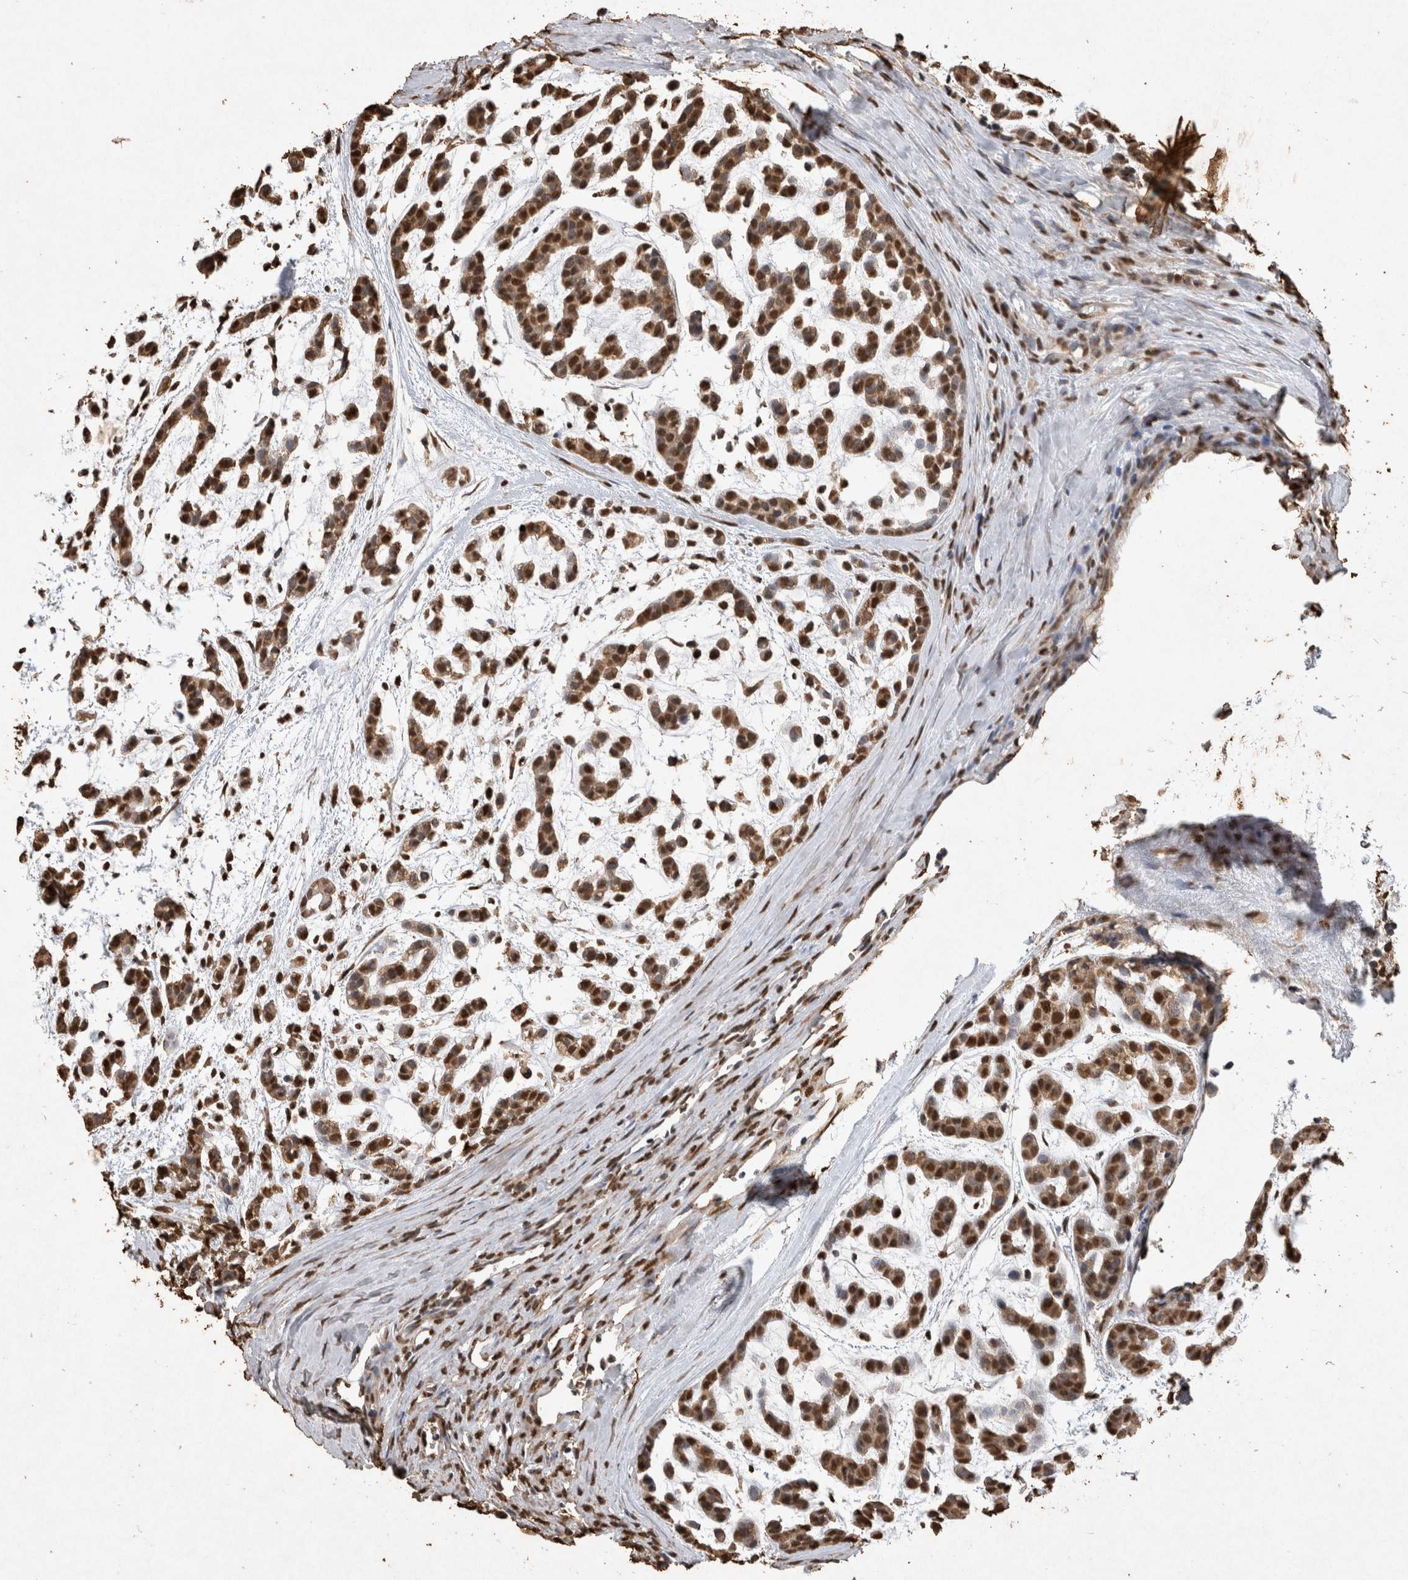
{"staining": {"intensity": "strong", "quantity": ">75%", "location": "nuclear"}, "tissue": "head and neck cancer", "cell_type": "Tumor cells", "image_type": "cancer", "snomed": [{"axis": "morphology", "description": "Adenocarcinoma, NOS"}, {"axis": "morphology", "description": "Adenoma, NOS"}, {"axis": "topography", "description": "Head-Neck"}], "caption": "A photomicrograph of human adenoma (head and neck) stained for a protein shows strong nuclear brown staining in tumor cells. Using DAB (brown) and hematoxylin (blue) stains, captured at high magnification using brightfield microscopy.", "gene": "OAS2", "patient": {"sex": "female", "age": 55}}